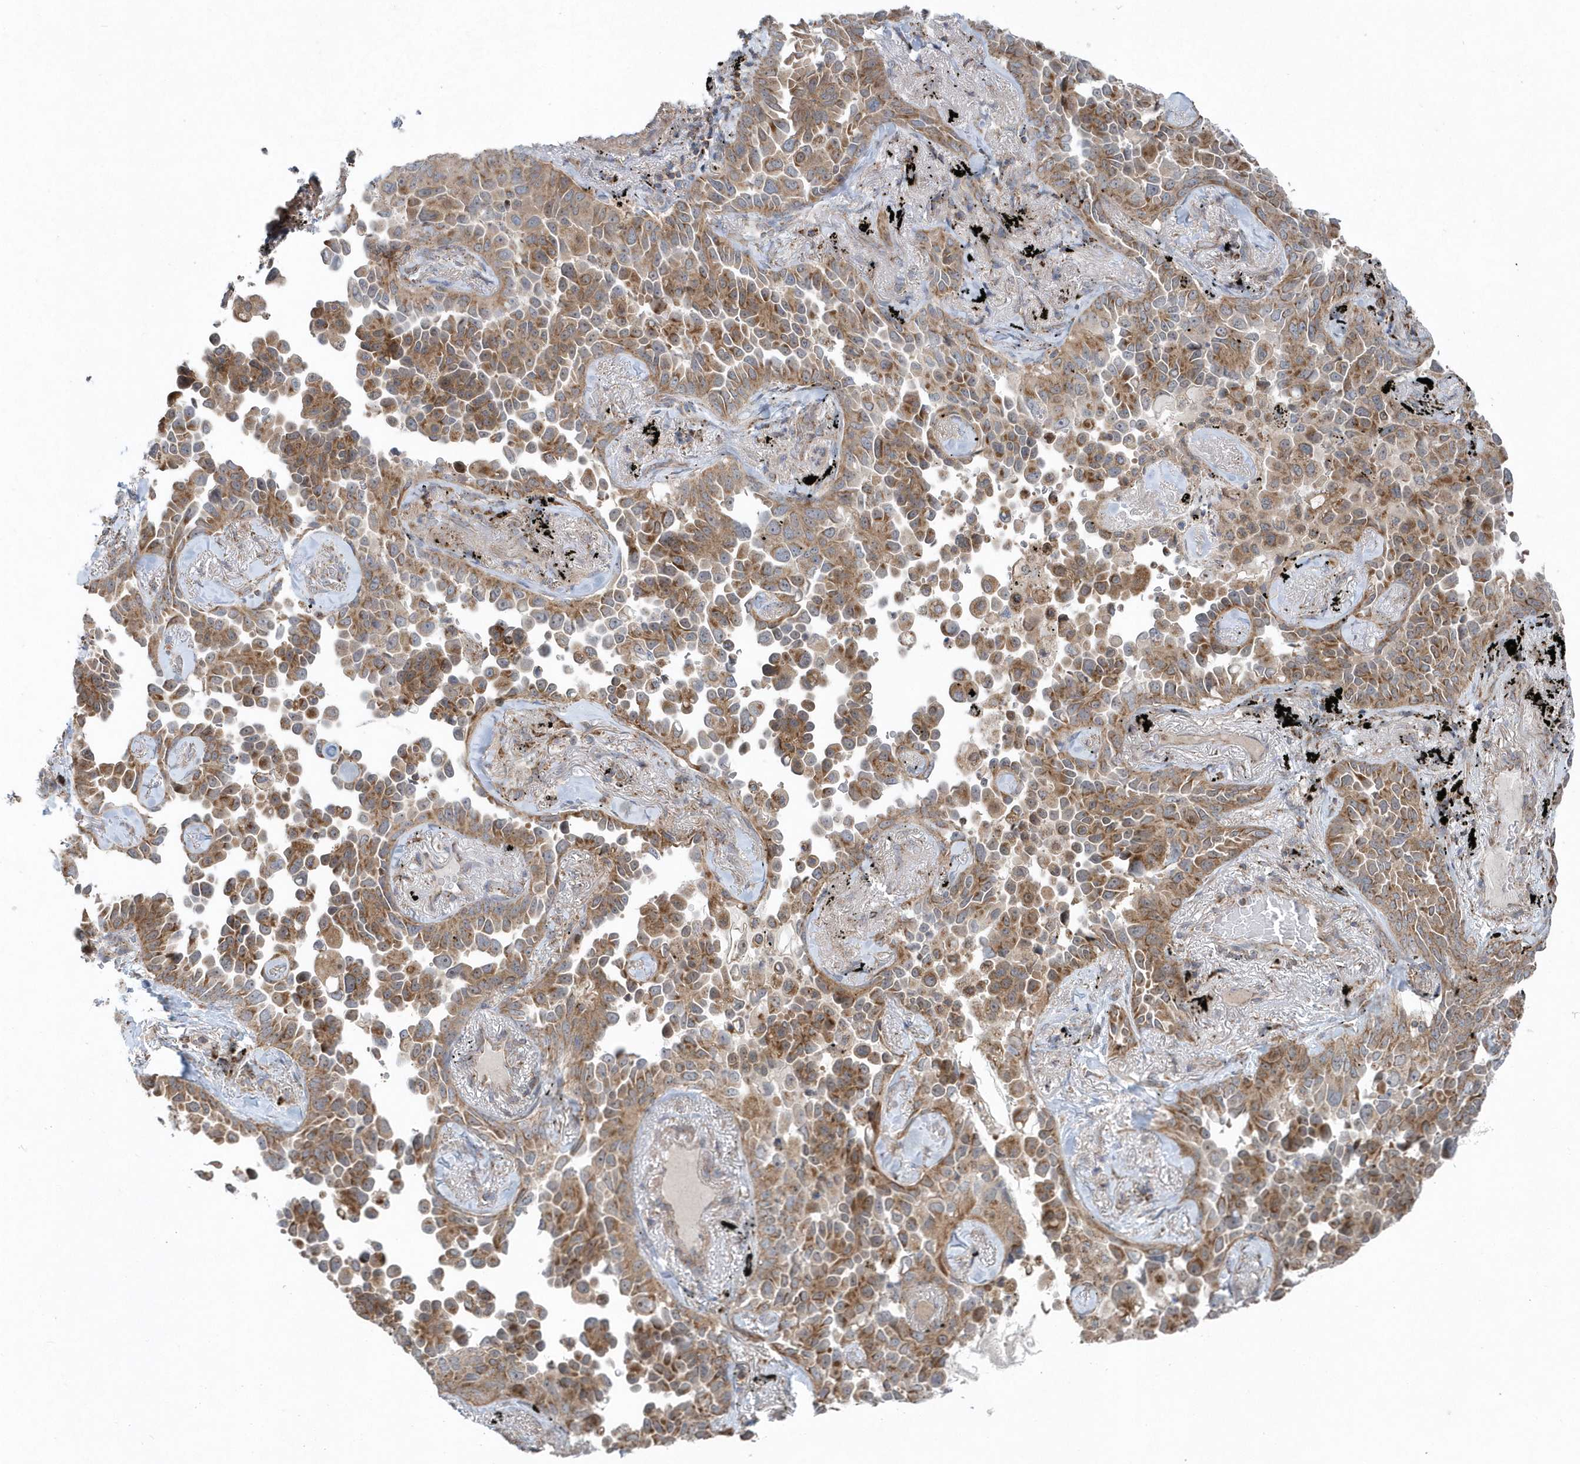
{"staining": {"intensity": "moderate", "quantity": ">75%", "location": "cytoplasmic/membranous"}, "tissue": "lung cancer", "cell_type": "Tumor cells", "image_type": "cancer", "snomed": [{"axis": "morphology", "description": "Adenocarcinoma, NOS"}, {"axis": "topography", "description": "Lung"}], "caption": "Lung adenocarcinoma stained with a brown dye shows moderate cytoplasmic/membranous positive positivity in approximately >75% of tumor cells.", "gene": "PPP1R7", "patient": {"sex": "female", "age": 67}}